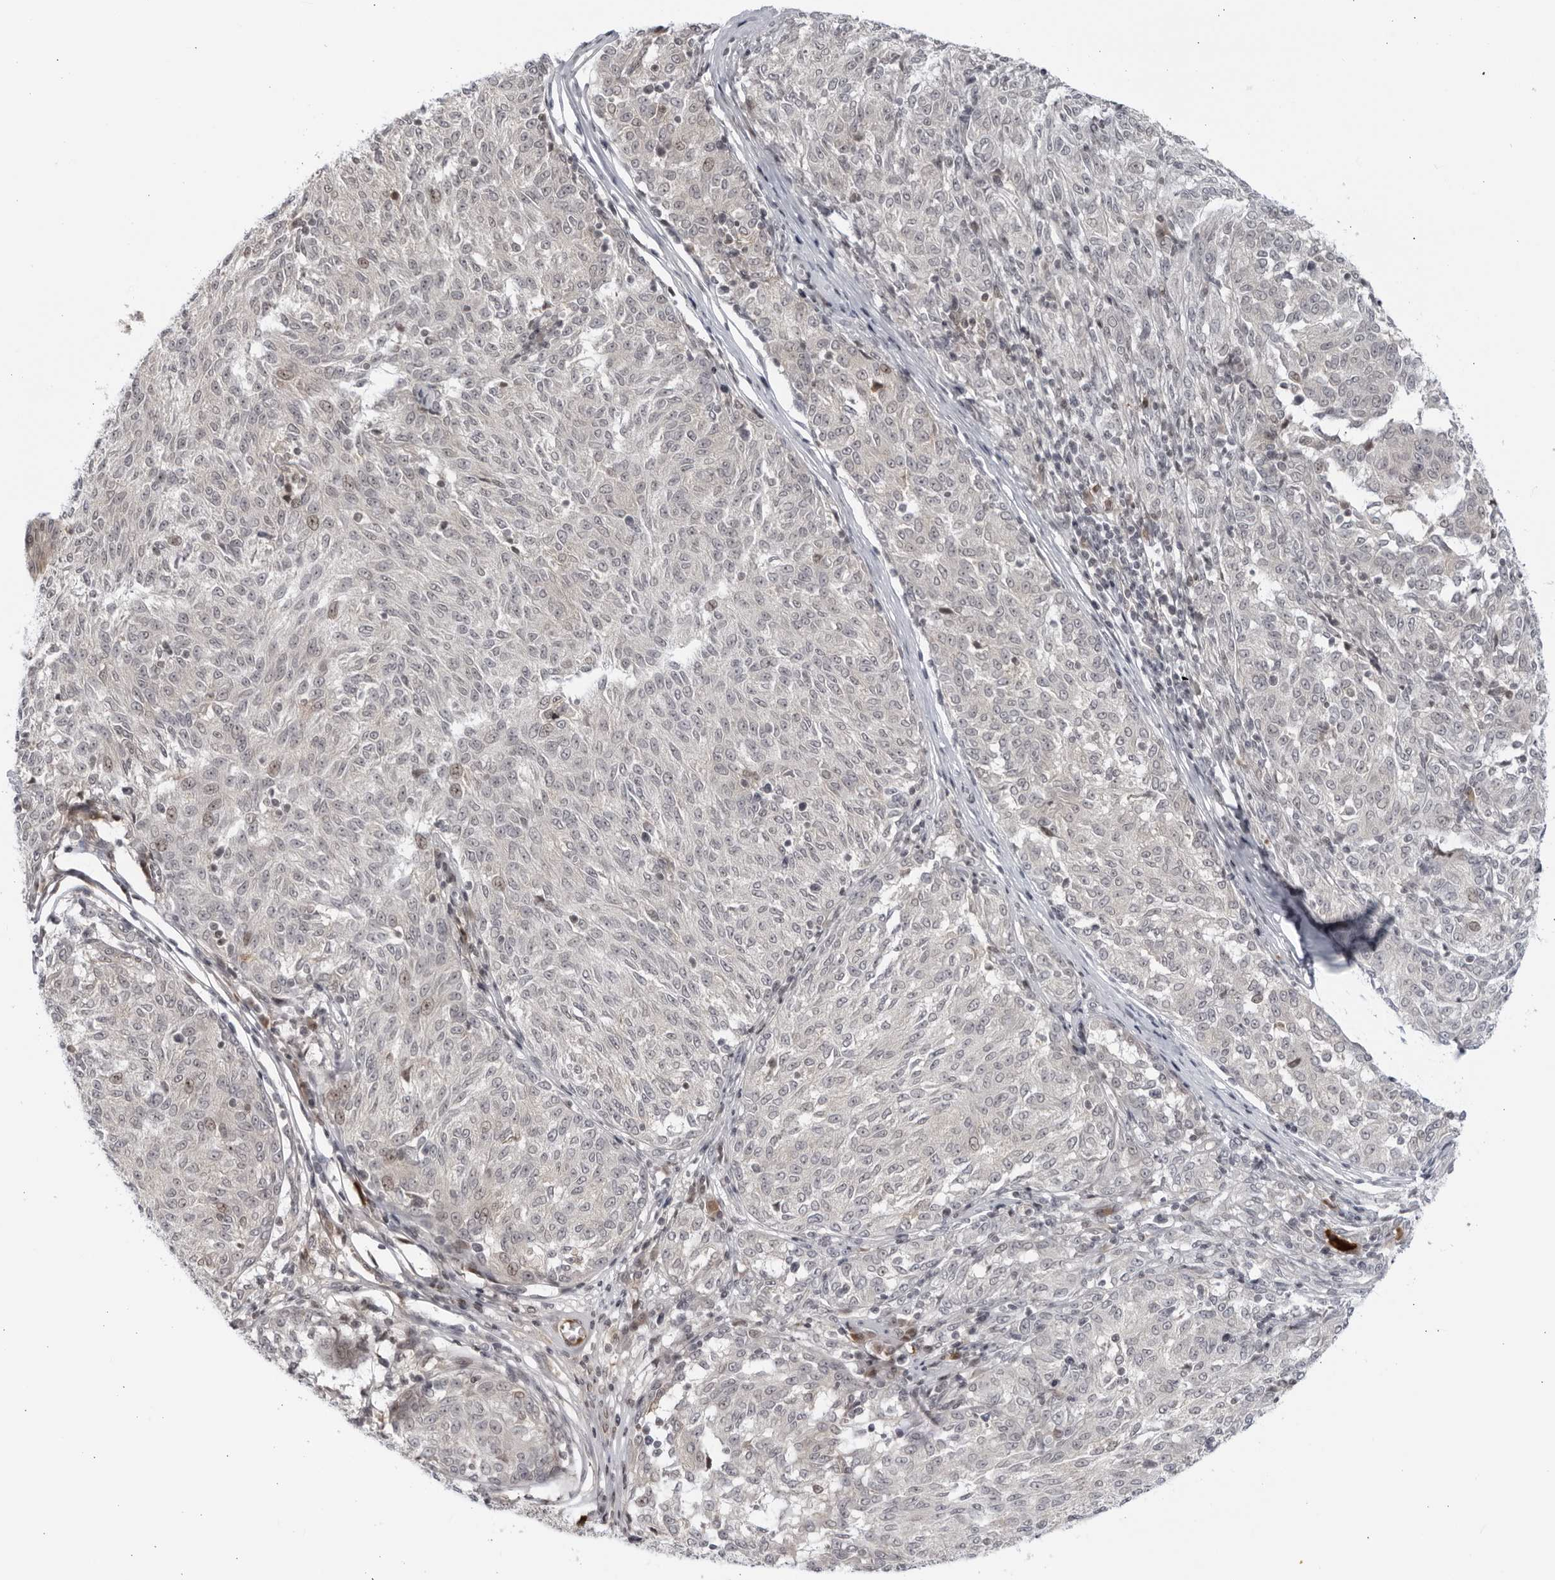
{"staining": {"intensity": "negative", "quantity": "none", "location": "none"}, "tissue": "melanoma", "cell_type": "Tumor cells", "image_type": "cancer", "snomed": [{"axis": "morphology", "description": "Malignant melanoma, NOS"}, {"axis": "topography", "description": "Skin"}], "caption": "Immunohistochemical staining of human malignant melanoma shows no significant expression in tumor cells.", "gene": "DTL", "patient": {"sex": "female", "age": 72}}